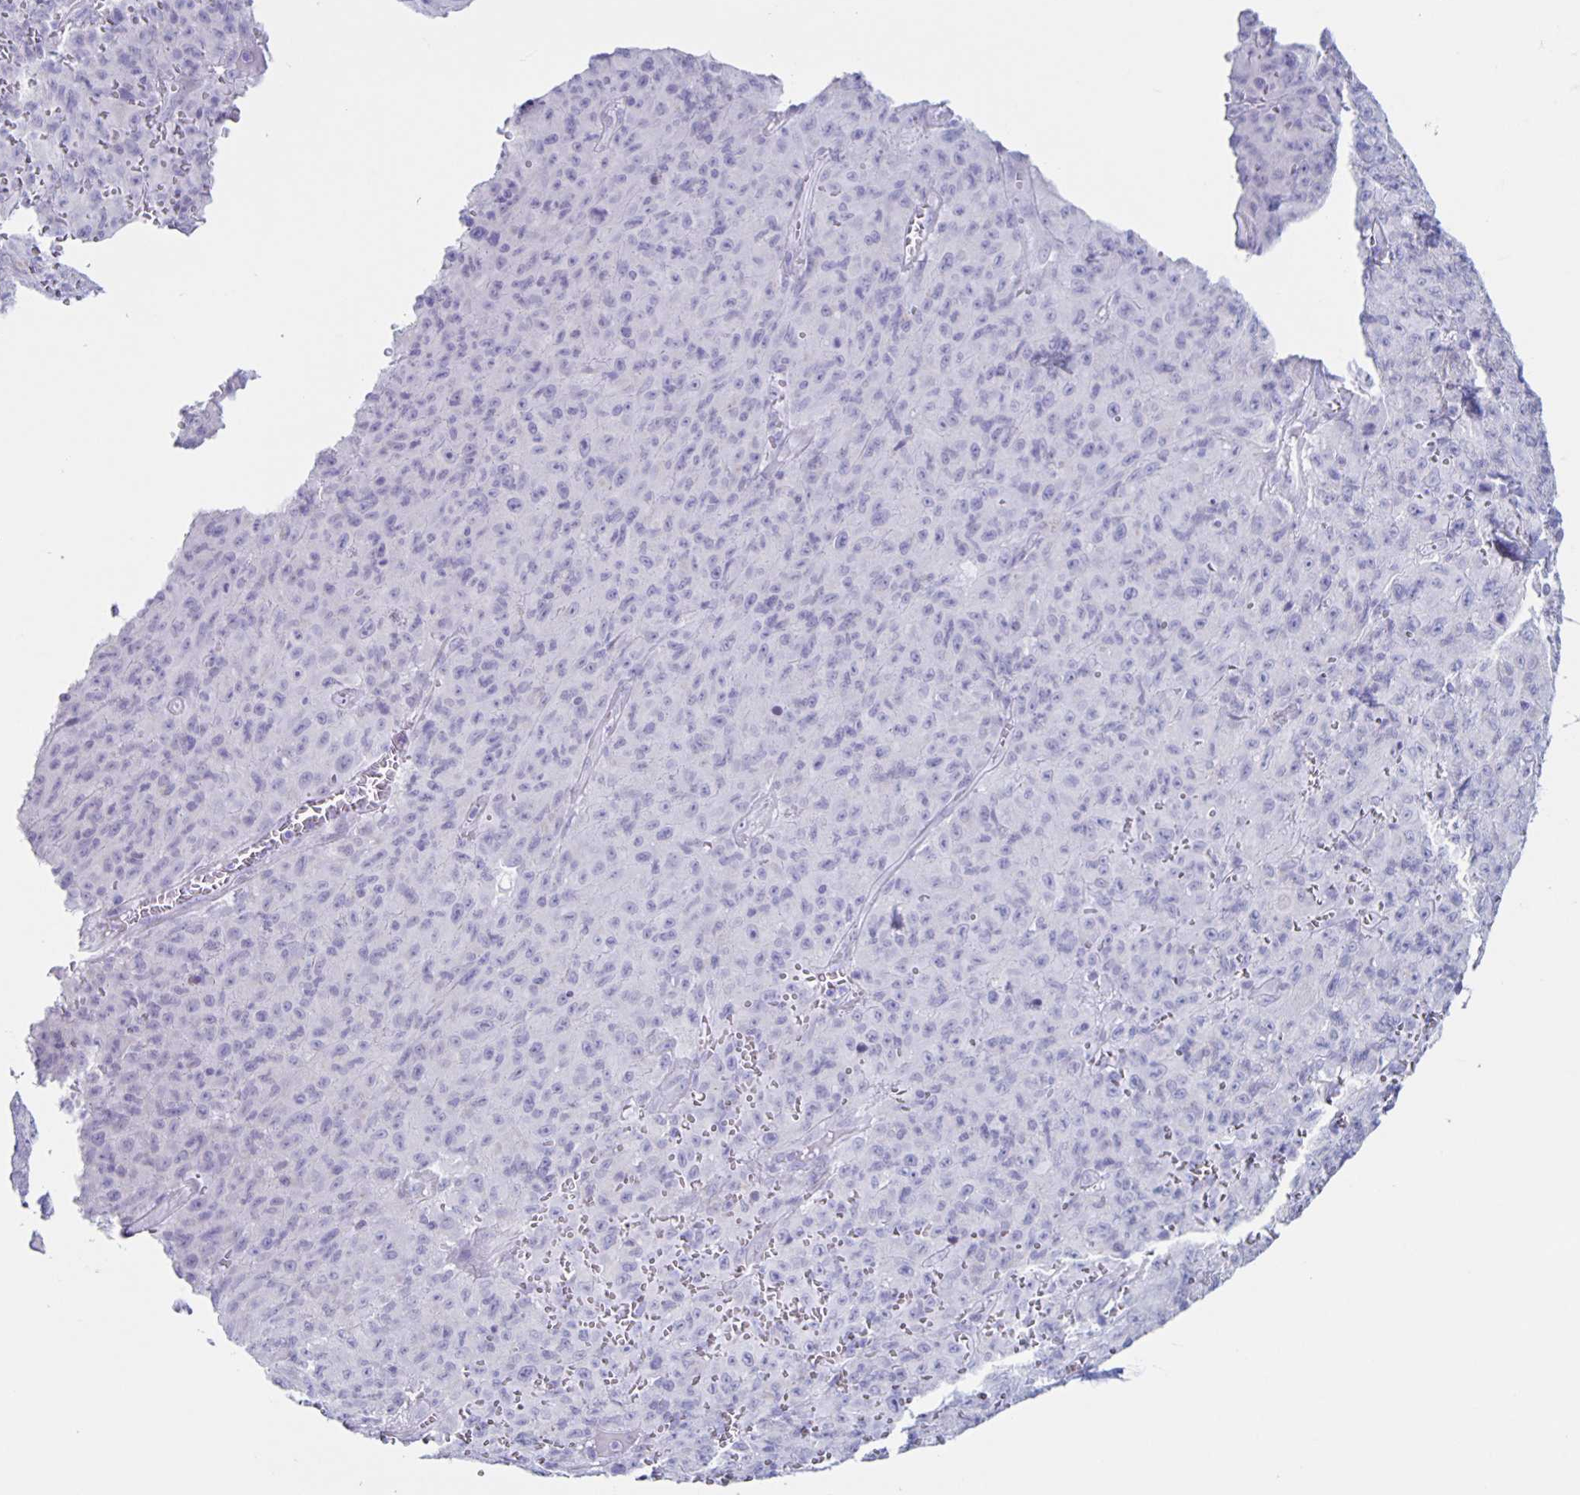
{"staining": {"intensity": "negative", "quantity": "none", "location": "none"}, "tissue": "melanoma", "cell_type": "Tumor cells", "image_type": "cancer", "snomed": [{"axis": "morphology", "description": "Malignant melanoma, NOS"}, {"axis": "topography", "description": "Skin"}], "caption": "This is a micrograph of immunohistochemistry staining of melanoma, which shows no staining in tumor cells.", "gene": "CT45A5", "patient": {"sex": "male", "age": 46}}